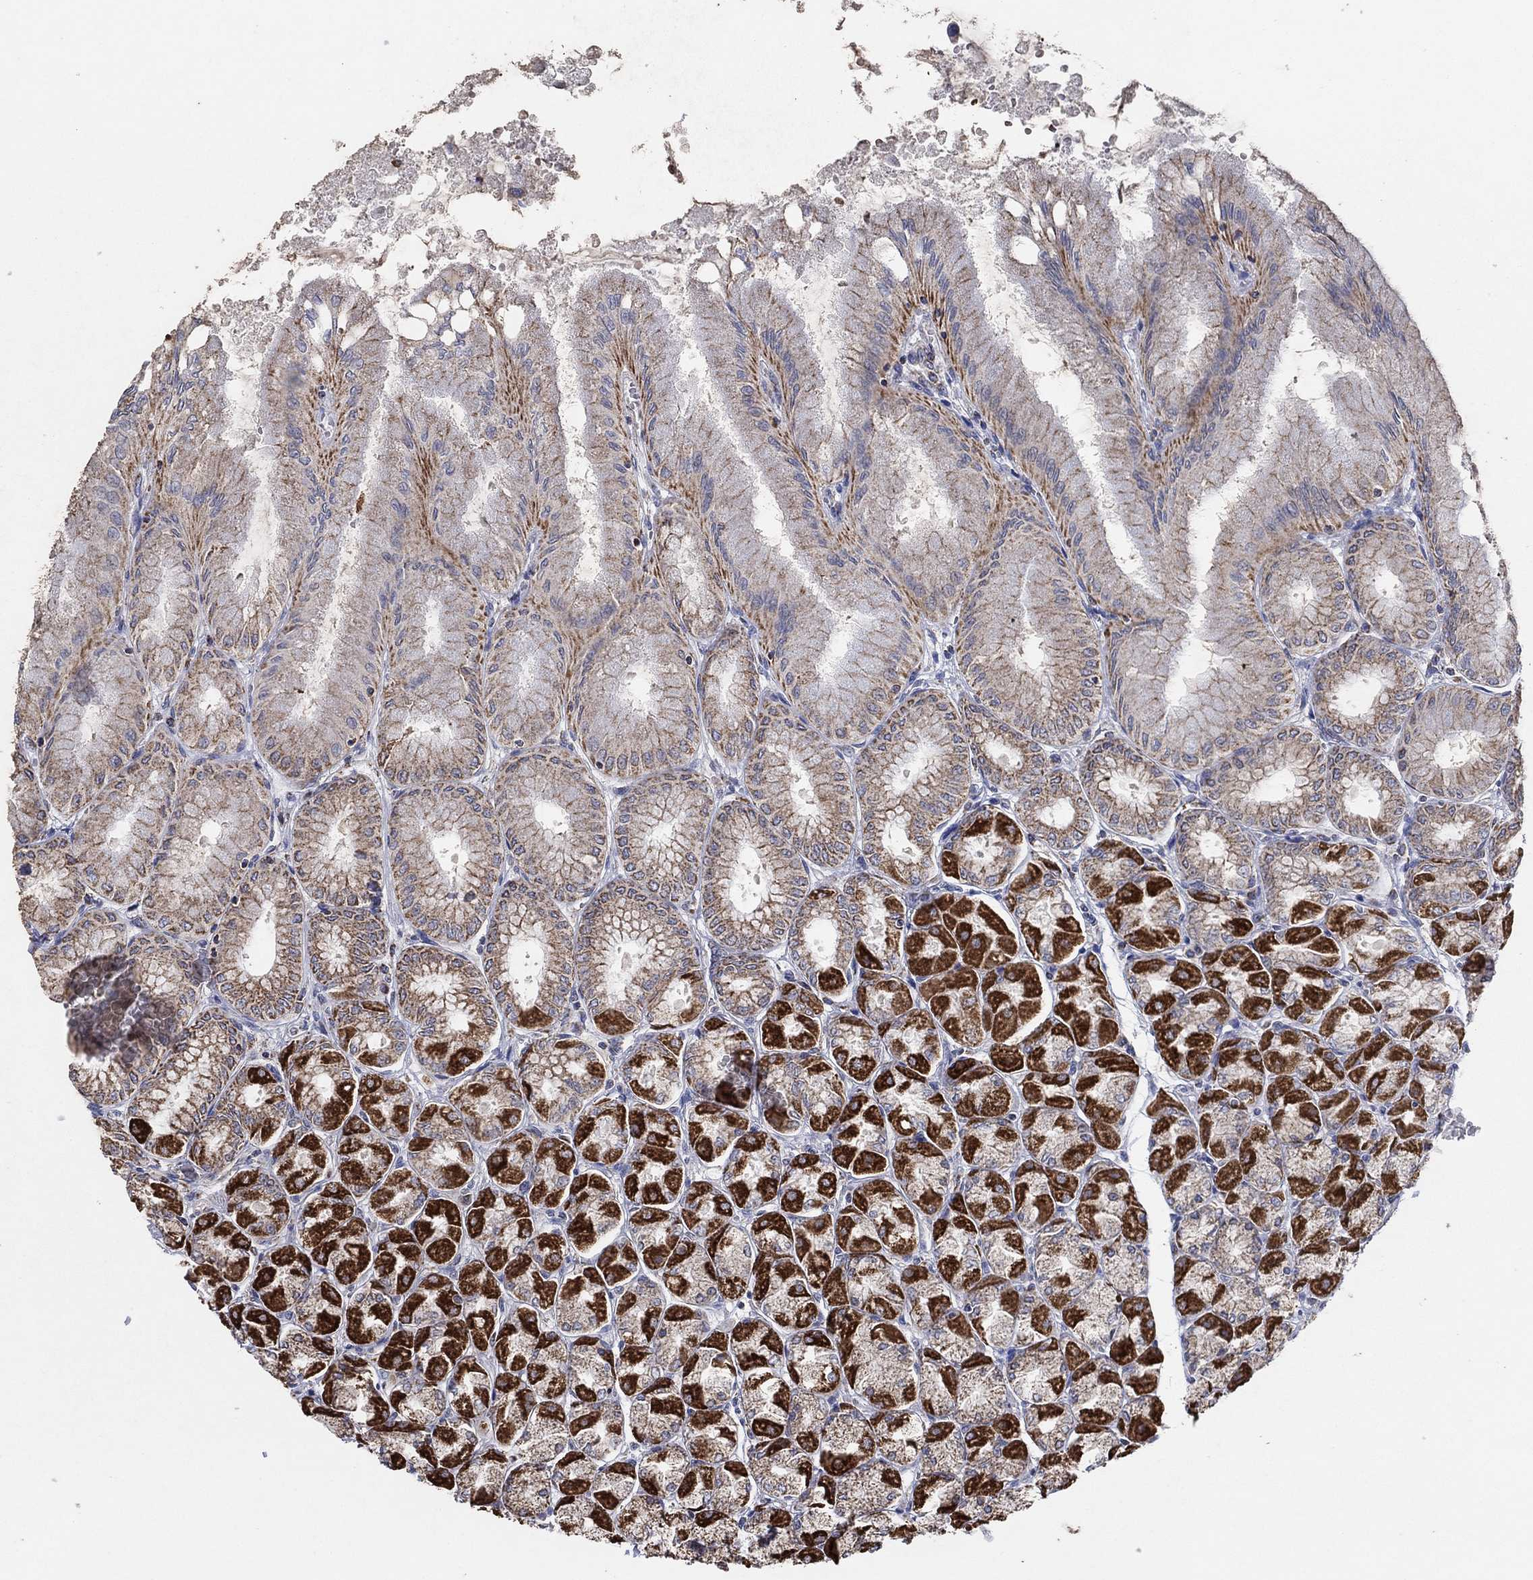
{"staining": {"intensity": "strong", "quantity": "25%-75%", "location": "cytoplasmic/membranous"}, "tissue": "stomach", "cell_type": "Glandular cells", "image_type": "normal", "snomed": [{"axis": "morphology", "description": "Normal tissue, NOS"}, {"axis": "topography", "description": "Stomach, upper"}], "caption": "Protein staining of normal stomach exhibits strong cytoplasmic/membranous staining in about 25%-75% of glandular cells.", "gene": "C9orf85", "patient": {"sex": "male", "age": 60}}